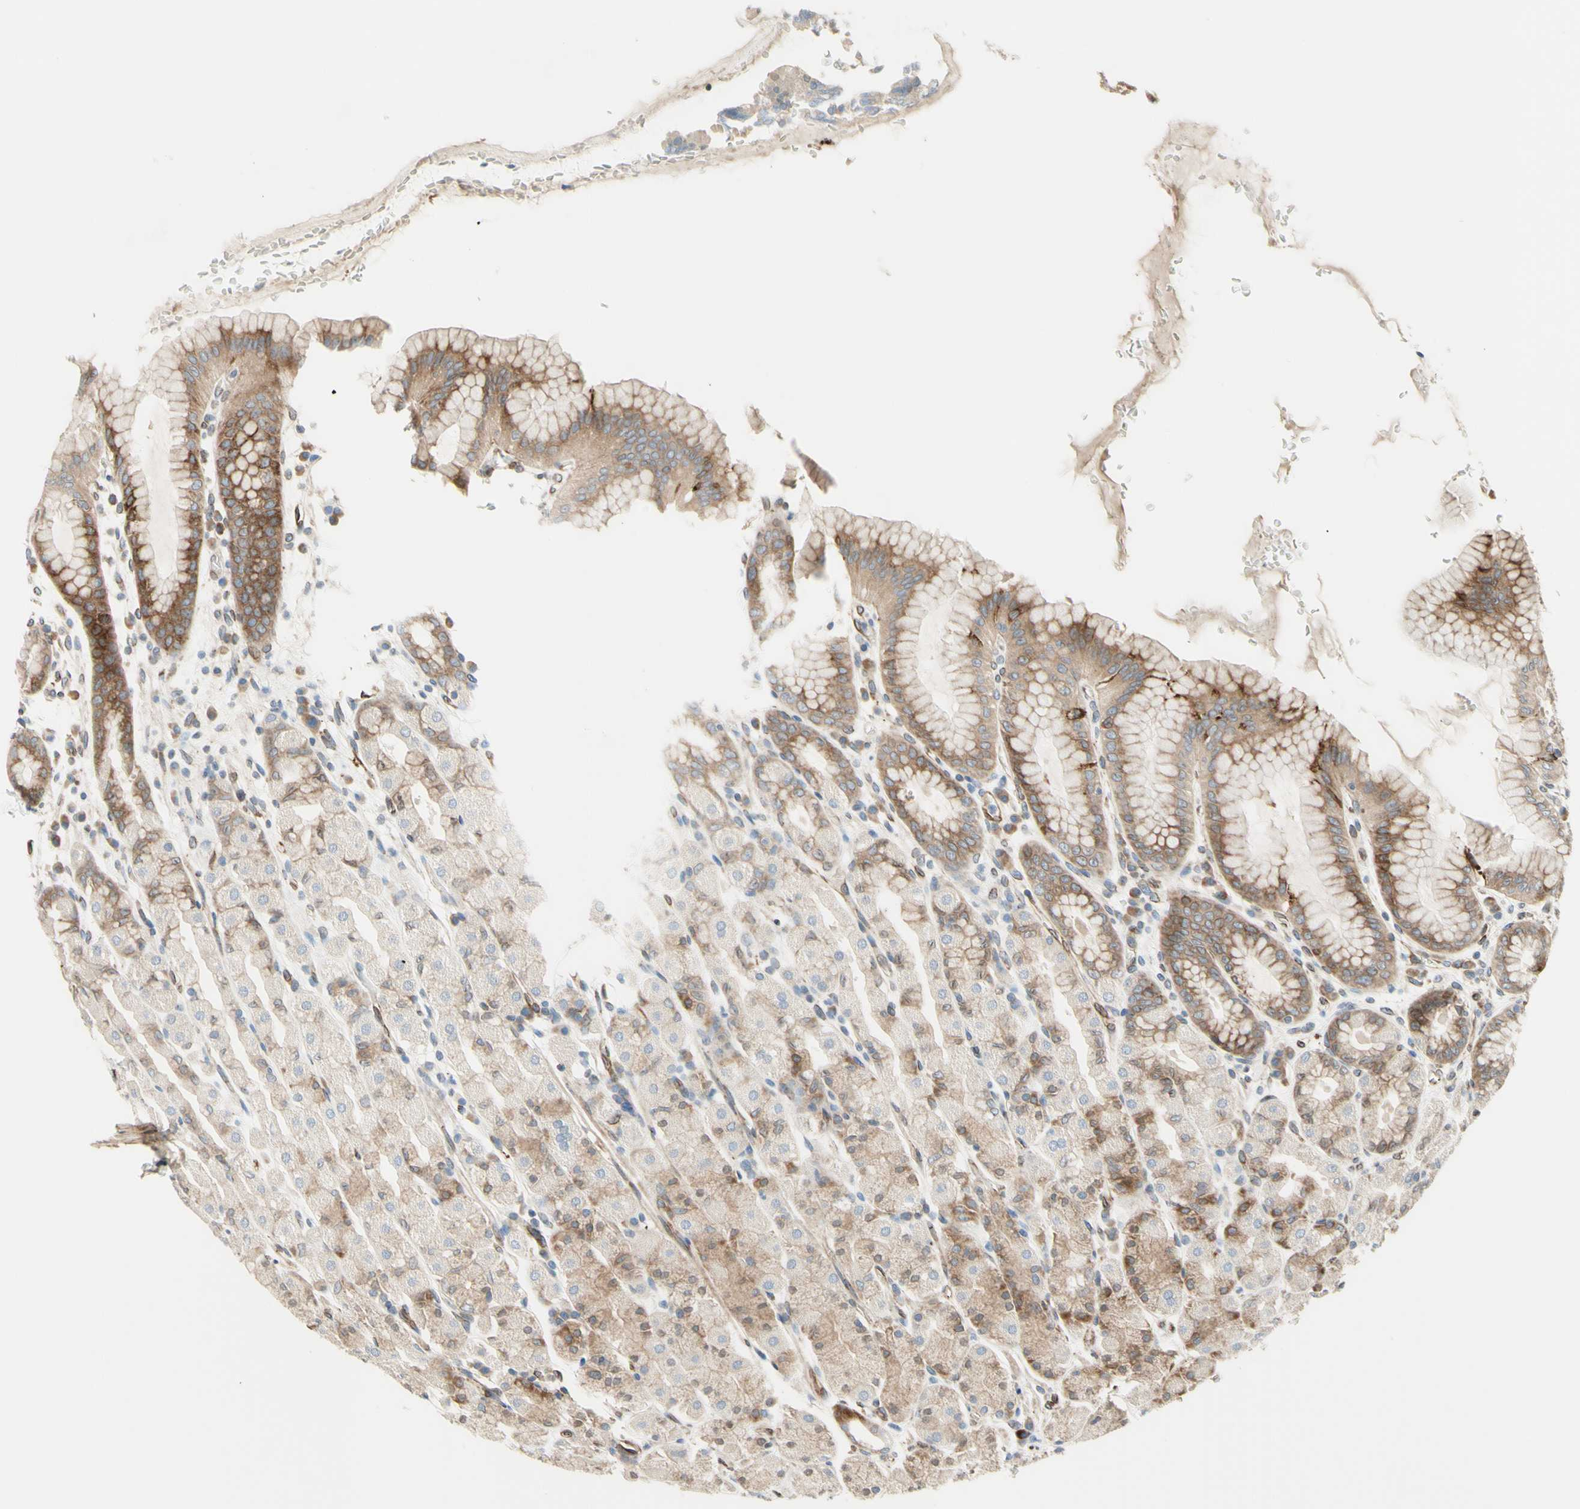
{"staining": {"intensity": "moderate", "quantity": "25%-75%", "location": "cytoplasmic/membranous"}, "tissue": "stomach", "cell_type": "Glandular cells", "image_type": "normal", "snomed": [{"axis": "morphology", "description": "Normal tissue, NOS"}, {"axis": "topography", "description": "Stomach, upper"}], "caption": "A histopathology image showing moderate cytoplasmic/membranous positivity in approximately 25%-75% of glandular cells in unremarkable stomach, as visualized by brown immunohistochemical staining.", "gene": "TRAF2", "patient": {"sex": "male", "age": 68}}